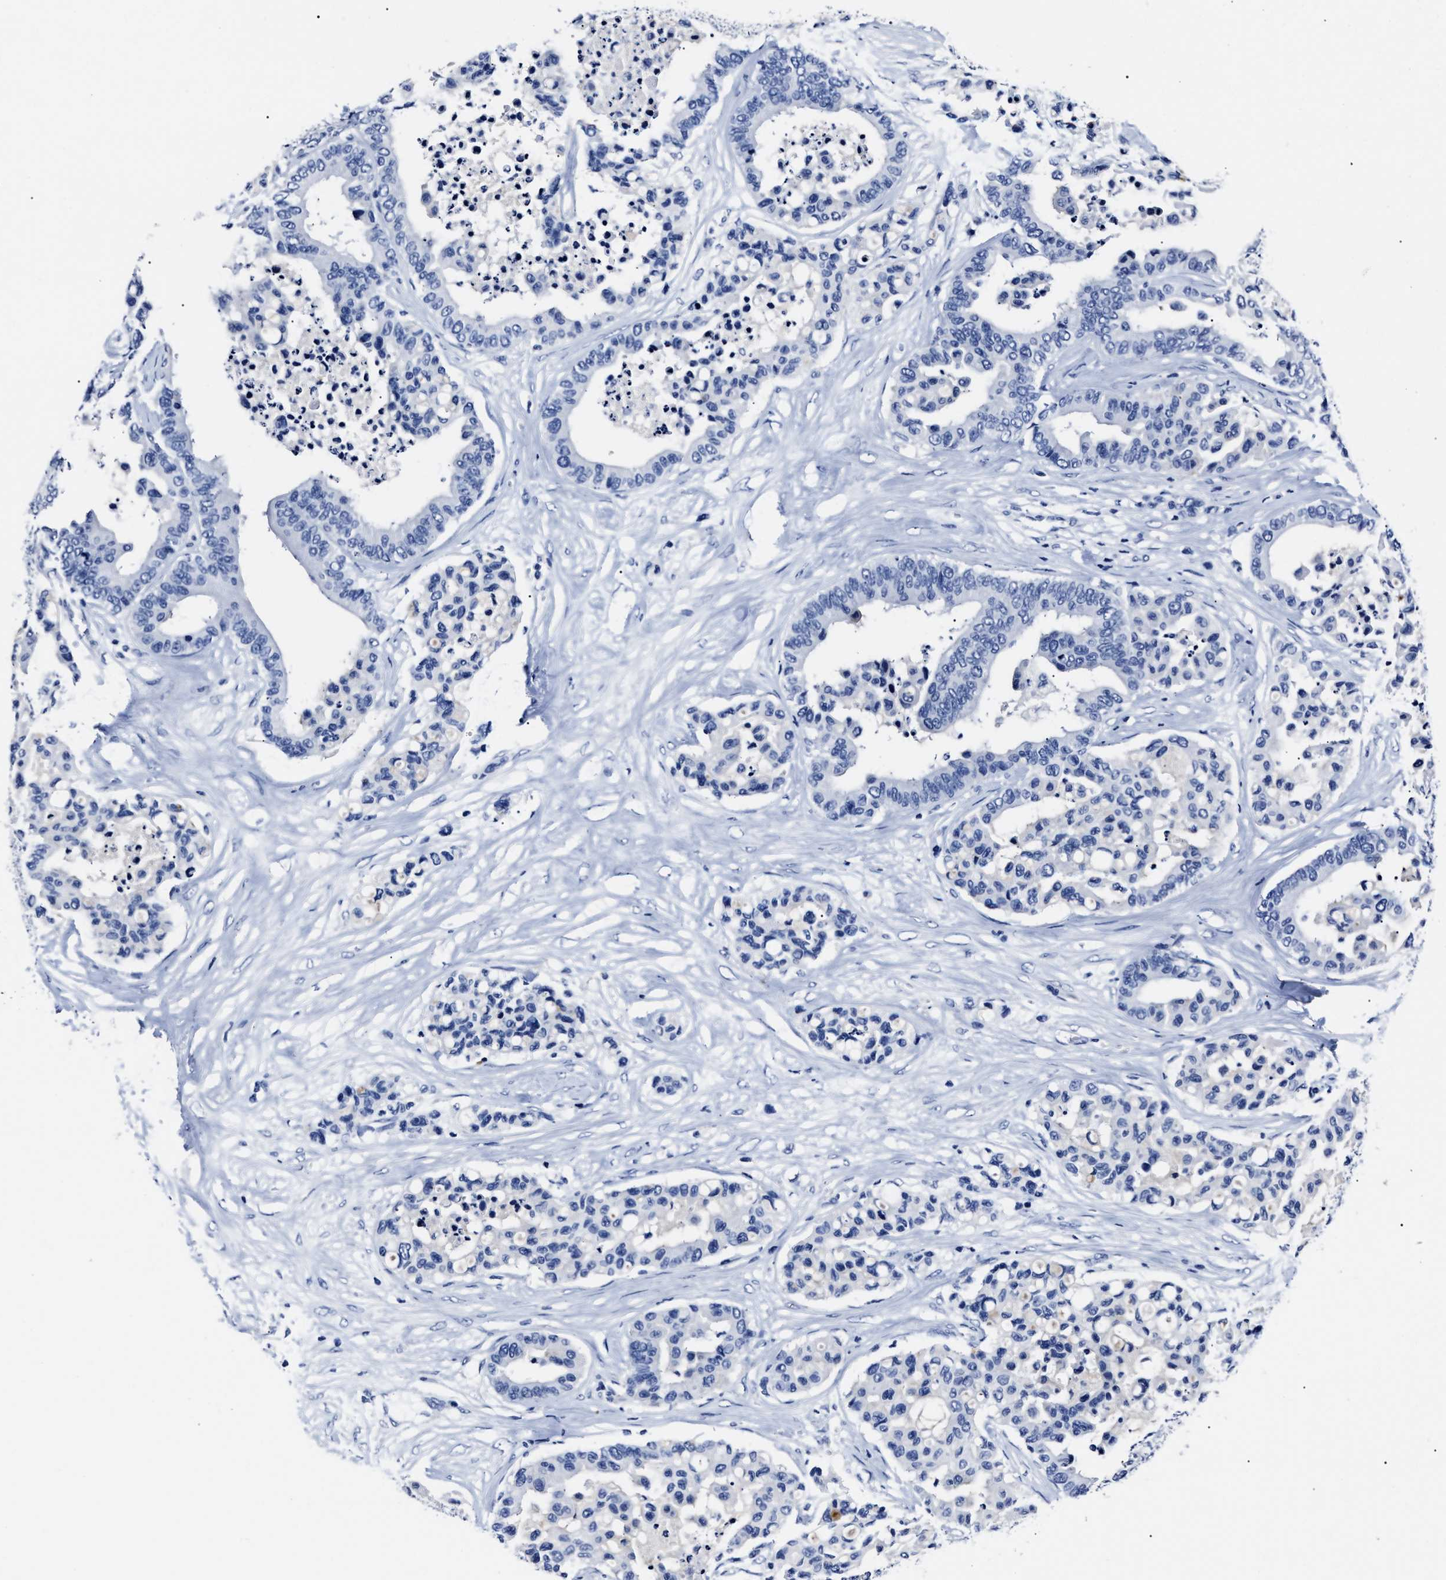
{"staining": {"intensity": "negative", "quantity": "none", "location": "none"}, "tissue": "colorectal cancer", "cell_type": "Tumor cells", "image_type": "cancer", "snomed": [{"axis": "morphology", "description": "Adenocarcinoma, NOS"}, {"axis": "topography", "description": "Colon"}], "caption": "Tumor cells show no significant protein expression in adenocarcinoma (colorectal). (Immunohistochemistry, brightfield microscopy, high magnification).", "gene": "ALPG", "patient": {"sex": "male", "age": 82}}